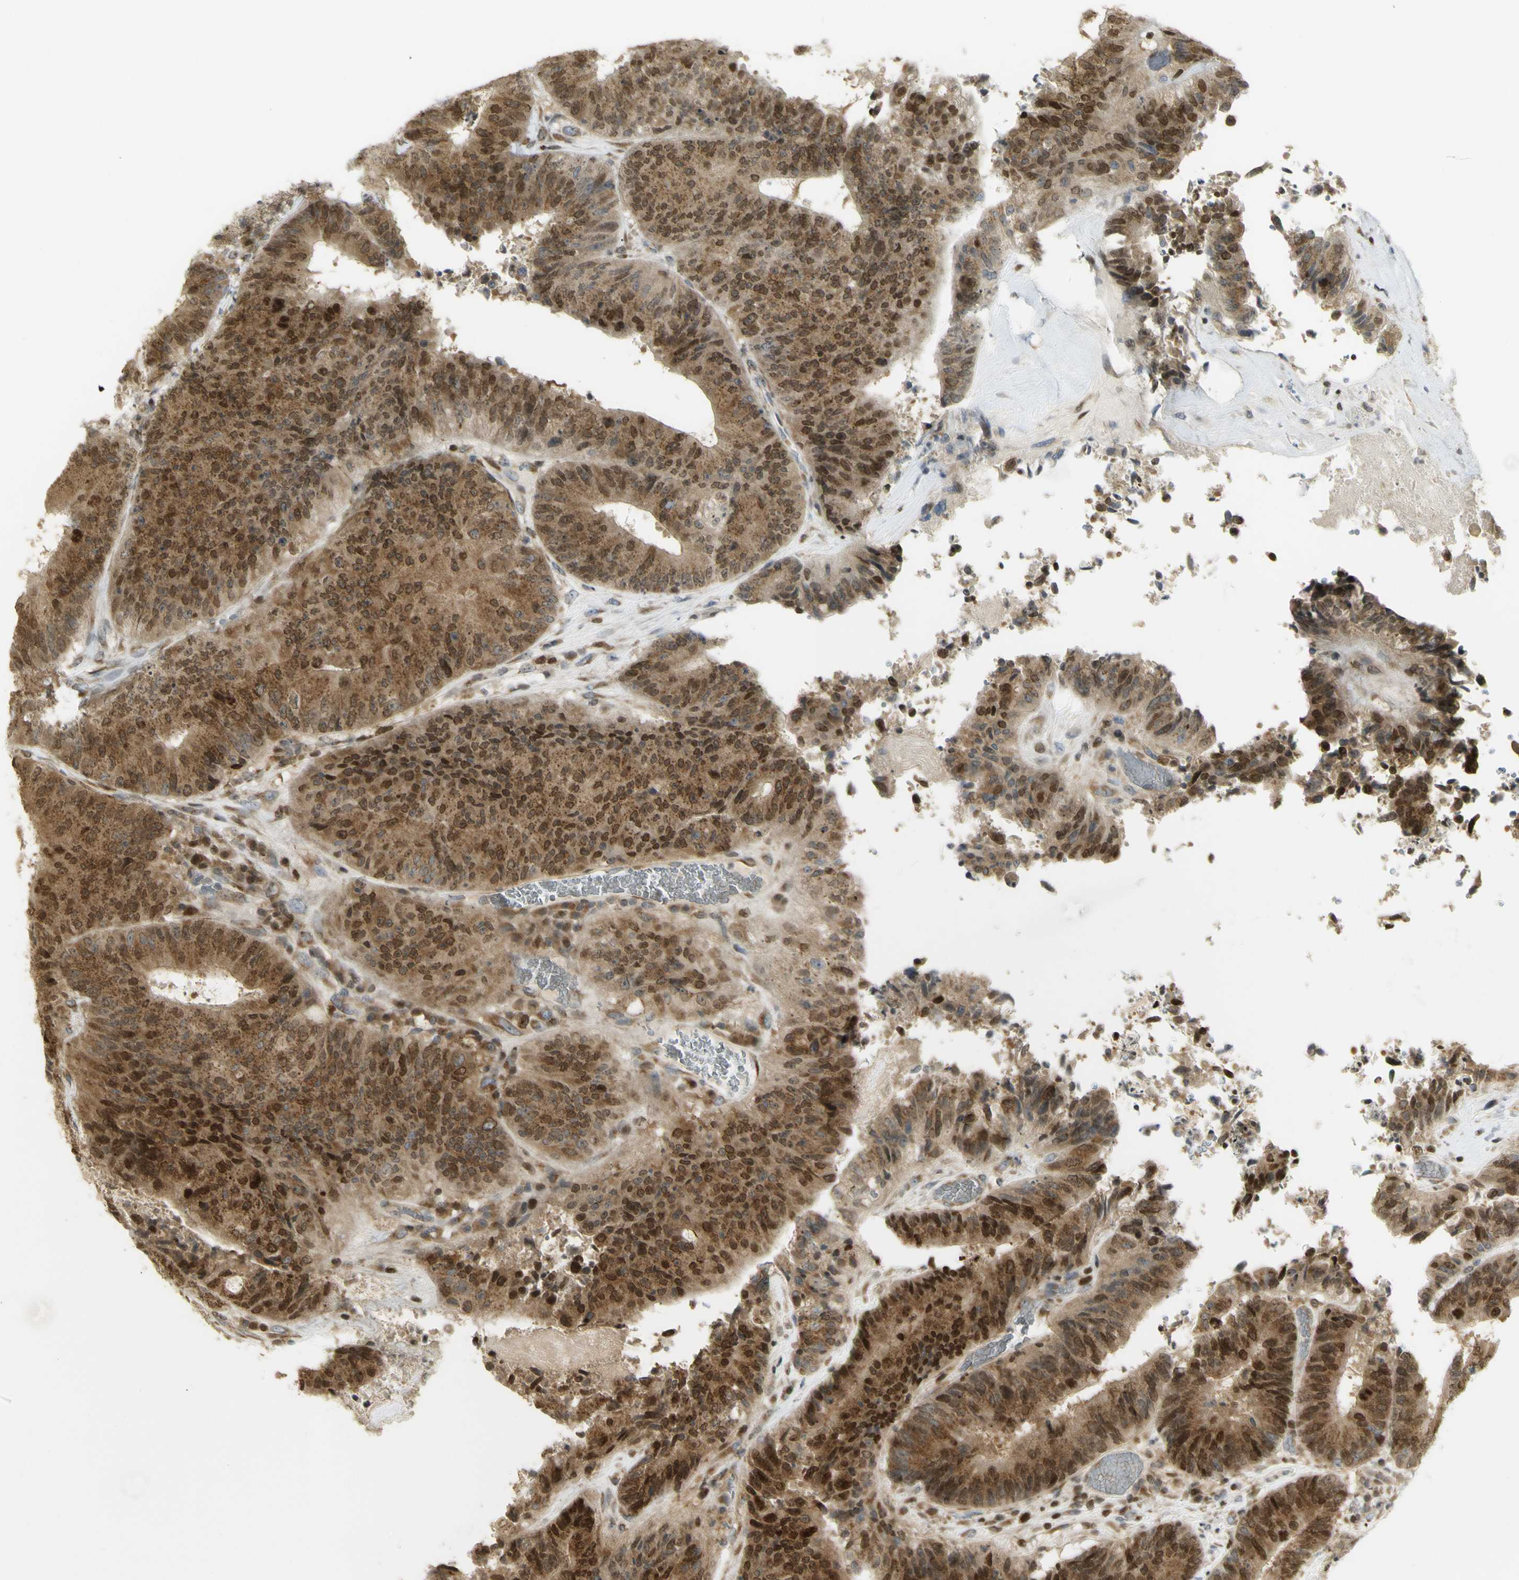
{"staining": {"intensity": "strong", "quantity": "25%-75%", "location": "cytoplasmic/membranous,nuclear"}, "tissue": "colorectal cancer", "cell_type": "Tumor cells", "image_type": "cancer", "snomed": [{"axis": "morphology", "description": "Adenocarcinoma, NOS"}, {"axis": "topography", "description": "Rectum"}], "caption": "A micrograph of adenocarcinoma (colorectal) stained for a protein exhibits strong cytoplasmic/membranous and nuclear brown staining in tumor cells.", "gene": "KIF11", "patient": {"sex": "male", "age": 72}}